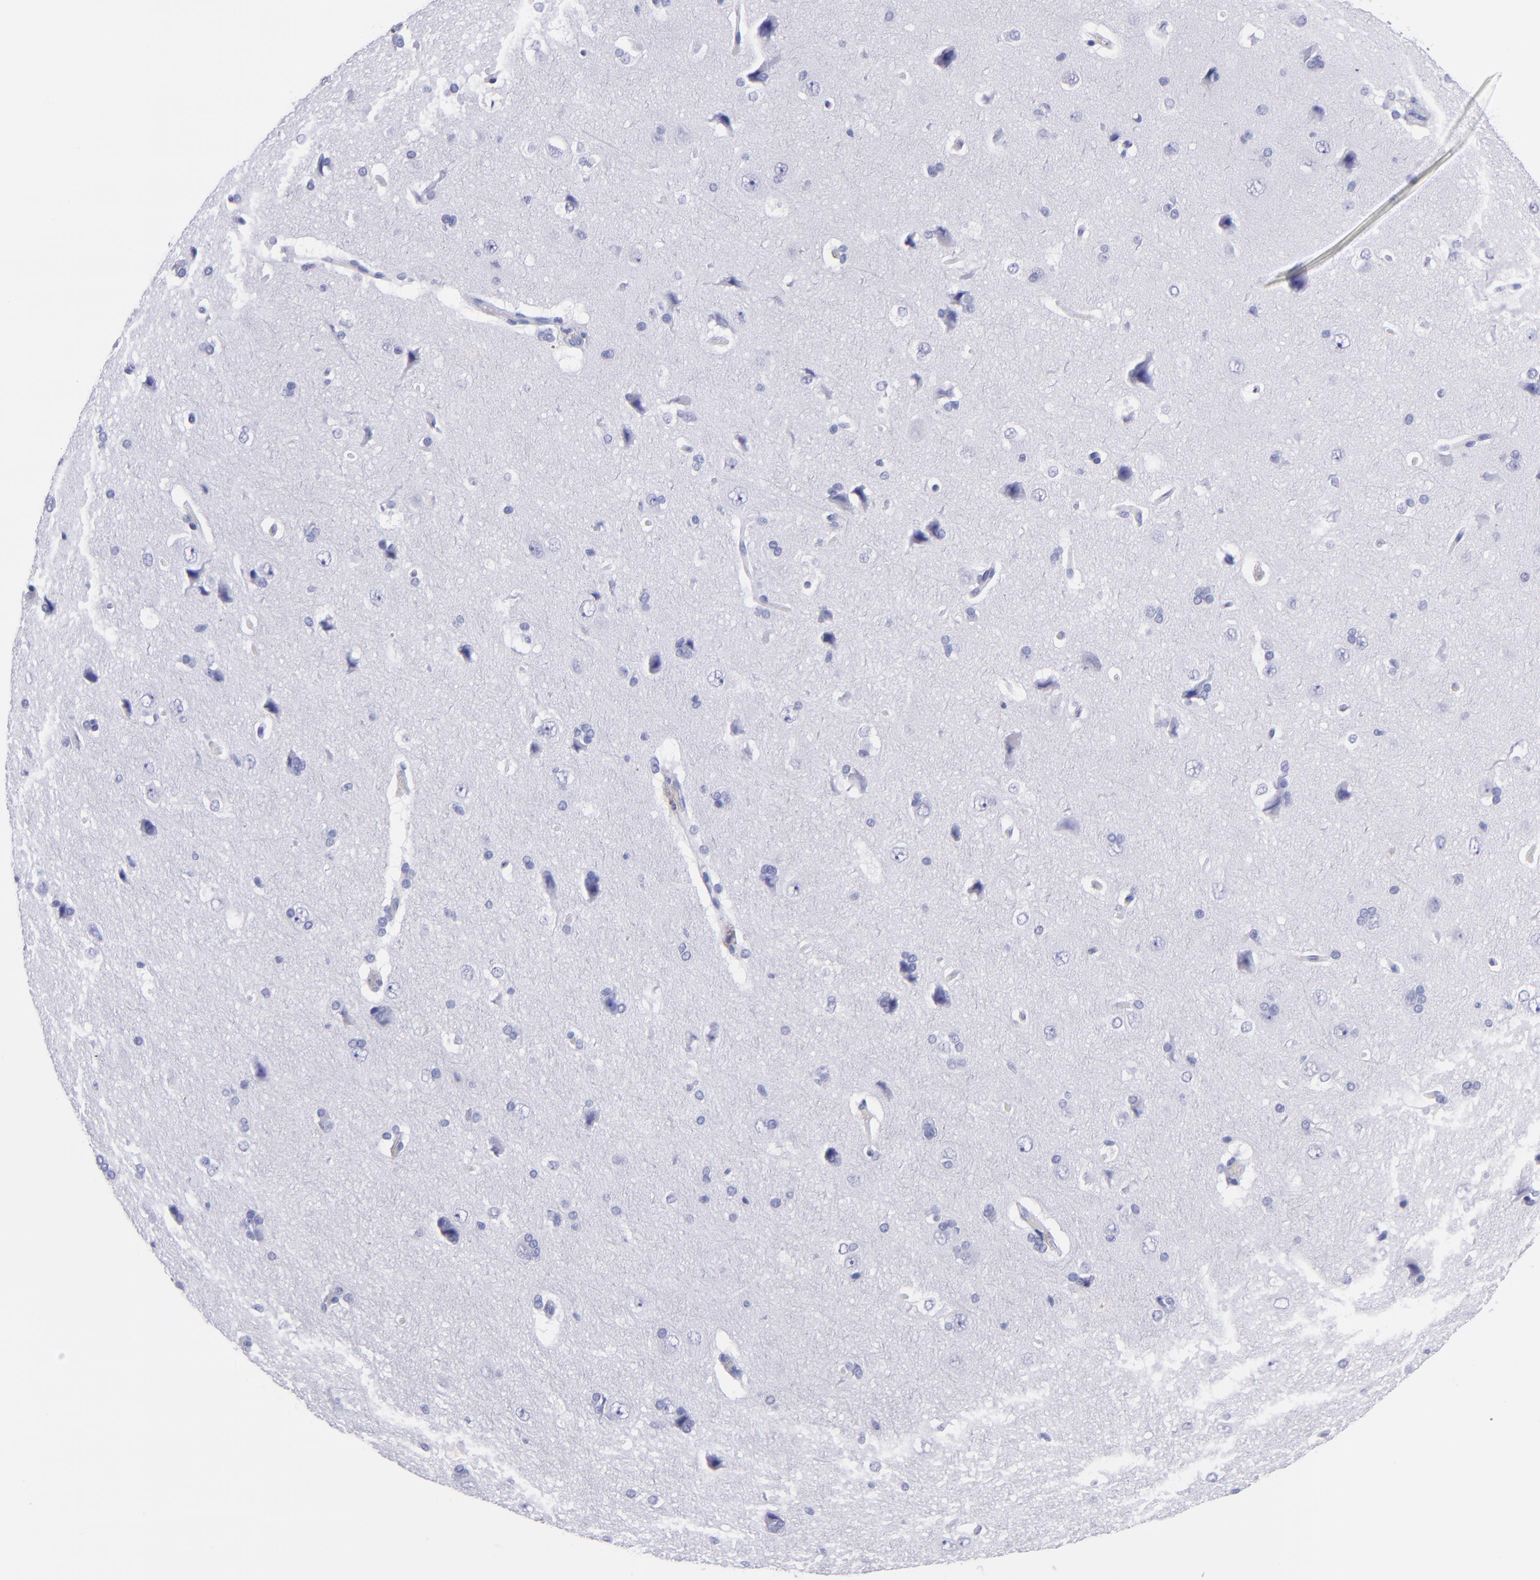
{"staining": {"intensity": "negative", "quantity": "none", "location": "none"}, "tissue": "cerebral cortex", "cell_type": "Endothelial cells", "image_type": "normal", "snomed": [{"axis": "morphology", "description": "Normal tissue, NOS"}, {"axis": "topography", "description": "Cerebral cortex"}], "caption": "Immunohistochemistry (IHC) image of normal human cerebral cortex stained for a protein (brown), which reveals no positivity in endothelial cells.", "gene": "CD38", "patient": {"sex": "female", "age": 45}}